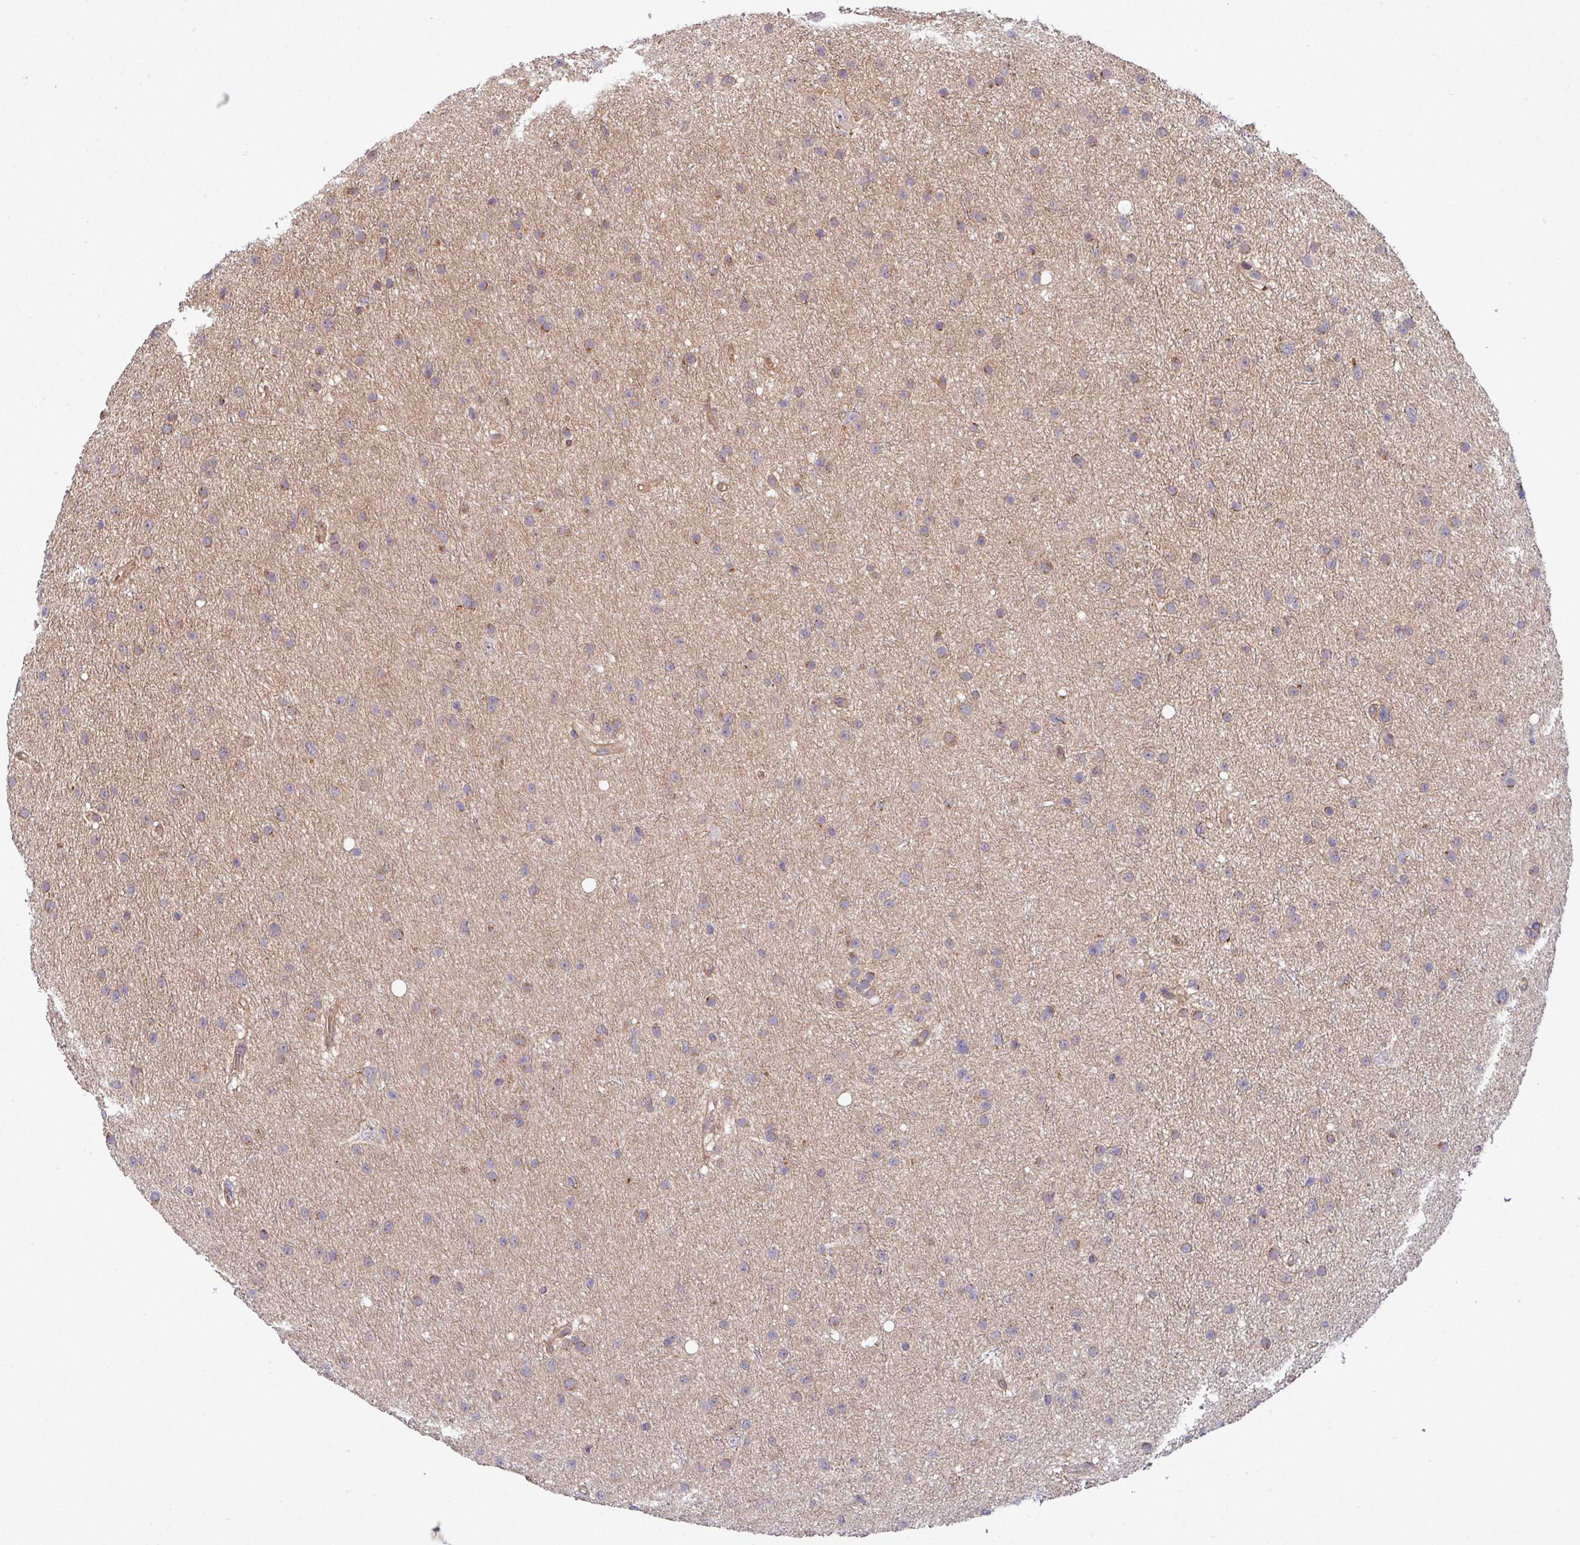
{"staining": {"intensity": "weak", "quantity": "25%-75%", "location": "cytoplasmic/membranous"}, "tissue": "glioma", "cell_type": "Tumor cells", "image_type": "cancer", "snomed": [{"axis": "morphology", "description": "Glioma, malignant, Low grade"}, {"axis": "topography", "description": "Cerebral cortex"}], "caption": "Glioma stained with immunohistochemistry (IHC) demonstrates weak cytoplasmic/membranous staining in approximately 25%-75% of tumor cells.", "gene": "TIMMDC1", "patient": {"sex": "female", "age": 39}}